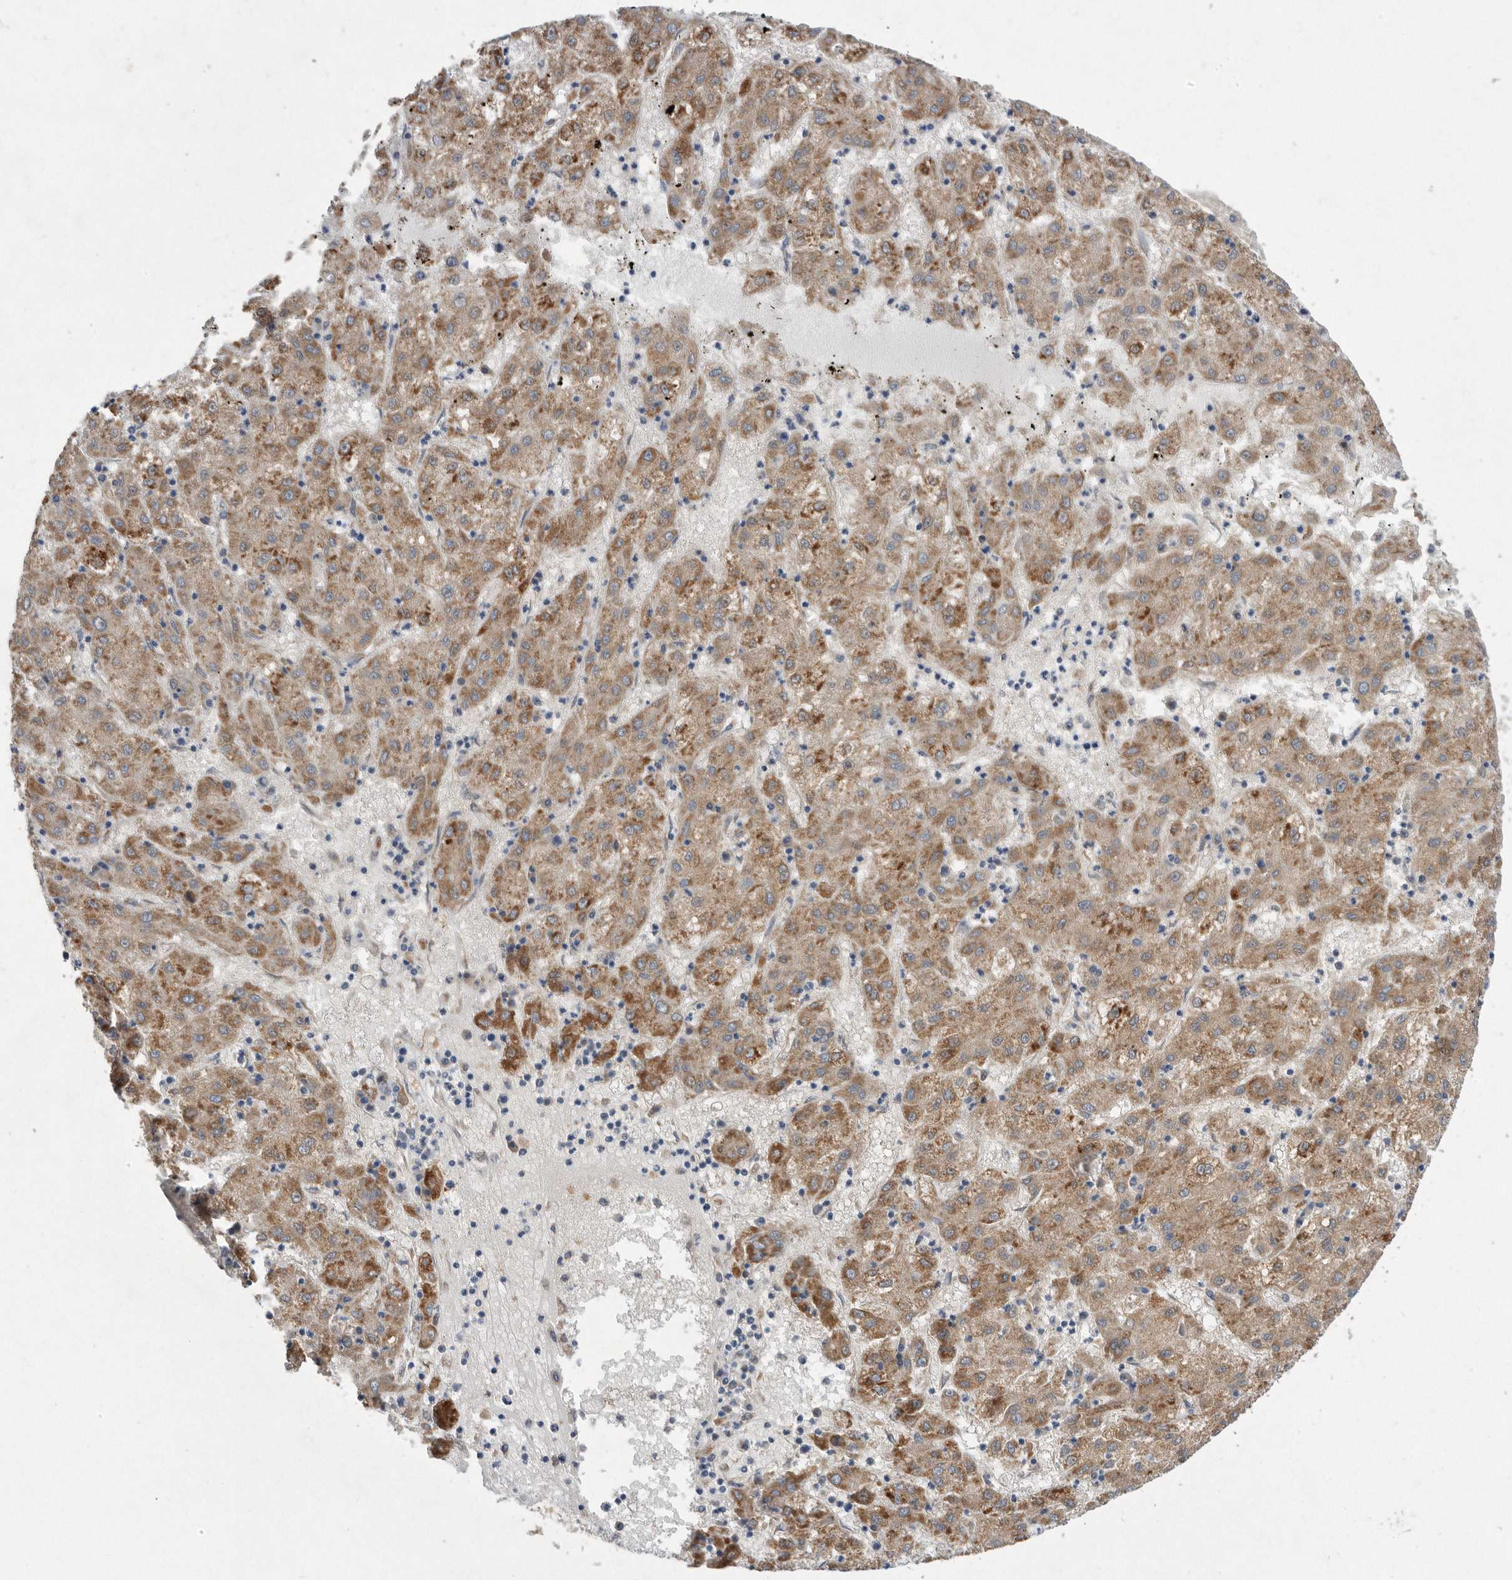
{"staining": {"intensity": "moderate", "quantity": ">75%", "location": "cytoplasmic/membranous"}, "tissue": "liver cancer", "cell_type": "Tumor cells", "image_type": "cancer", "snomed": [{"axis": "morphology", "description": "Carcinoma, Hepatocellular, NOS"}, {"axis": "topography", "description": "Liver"}], "caption": "About >75% of tumor cells in liver cancer (hepatocellular carcinoma) reveal moderate cytoplasmic/membranous protein expression as visualized by brown immunohistochemical staining.", "gene": "PON2", "patient": {"sex": "male", "age": 72}}